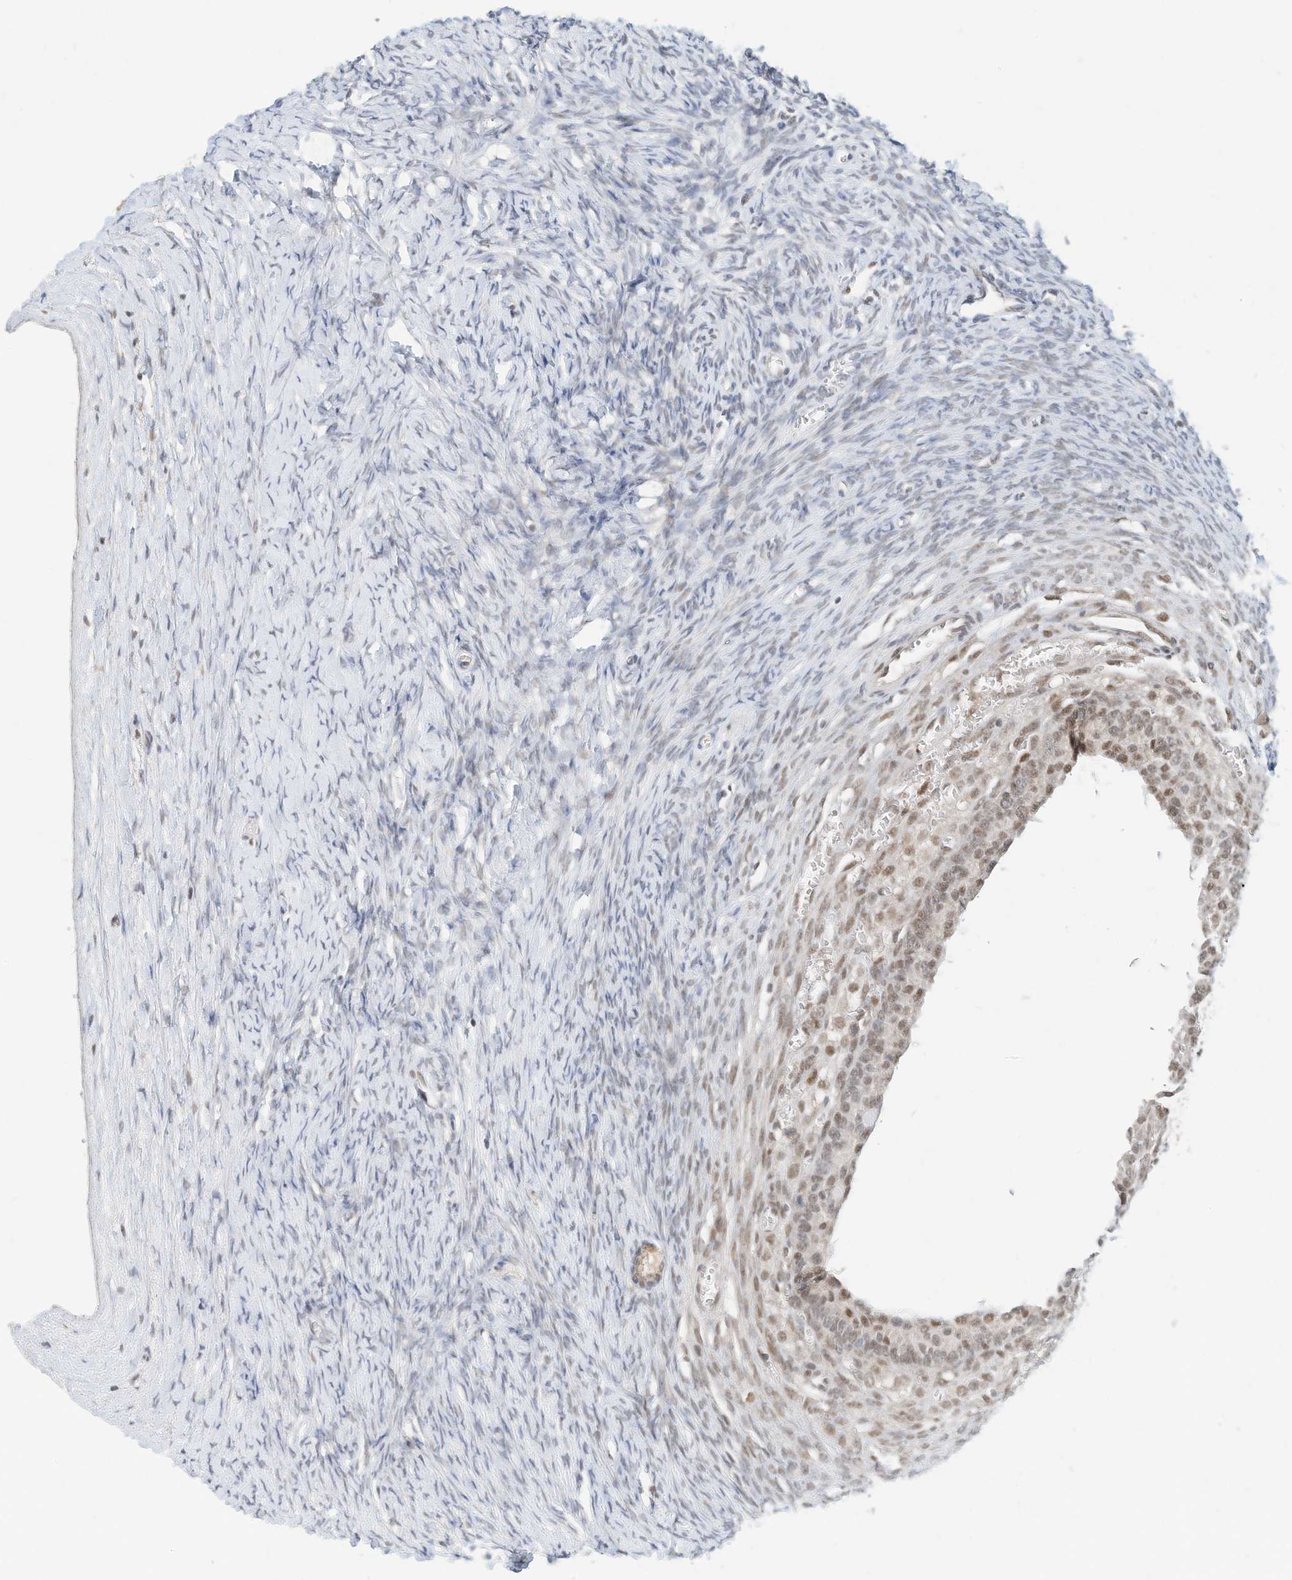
{"staining": {"intensity": "weak", "quantity": ">75%", "location": "cytoplasmic/membranous,nuclear"}, "tissue": "ovary", "cell_type": "Follicle cells", "image_type": "normal", "snomed": [{"axis": "morphology", "description": "Normal tissue, NOS"}, {"axis": "morphology", "description": "Developmental malformation"}, {"axis": "topography", "description": "Ovary"}], "caption": "Follicle cells demonstrate low levels of weak cytoplasmic/membranous,nuclear positivity in approximately >75% of cells in unremarkable human ovary.", "gene": "OGT", "patient": {"sex": "female", "age": 39}}